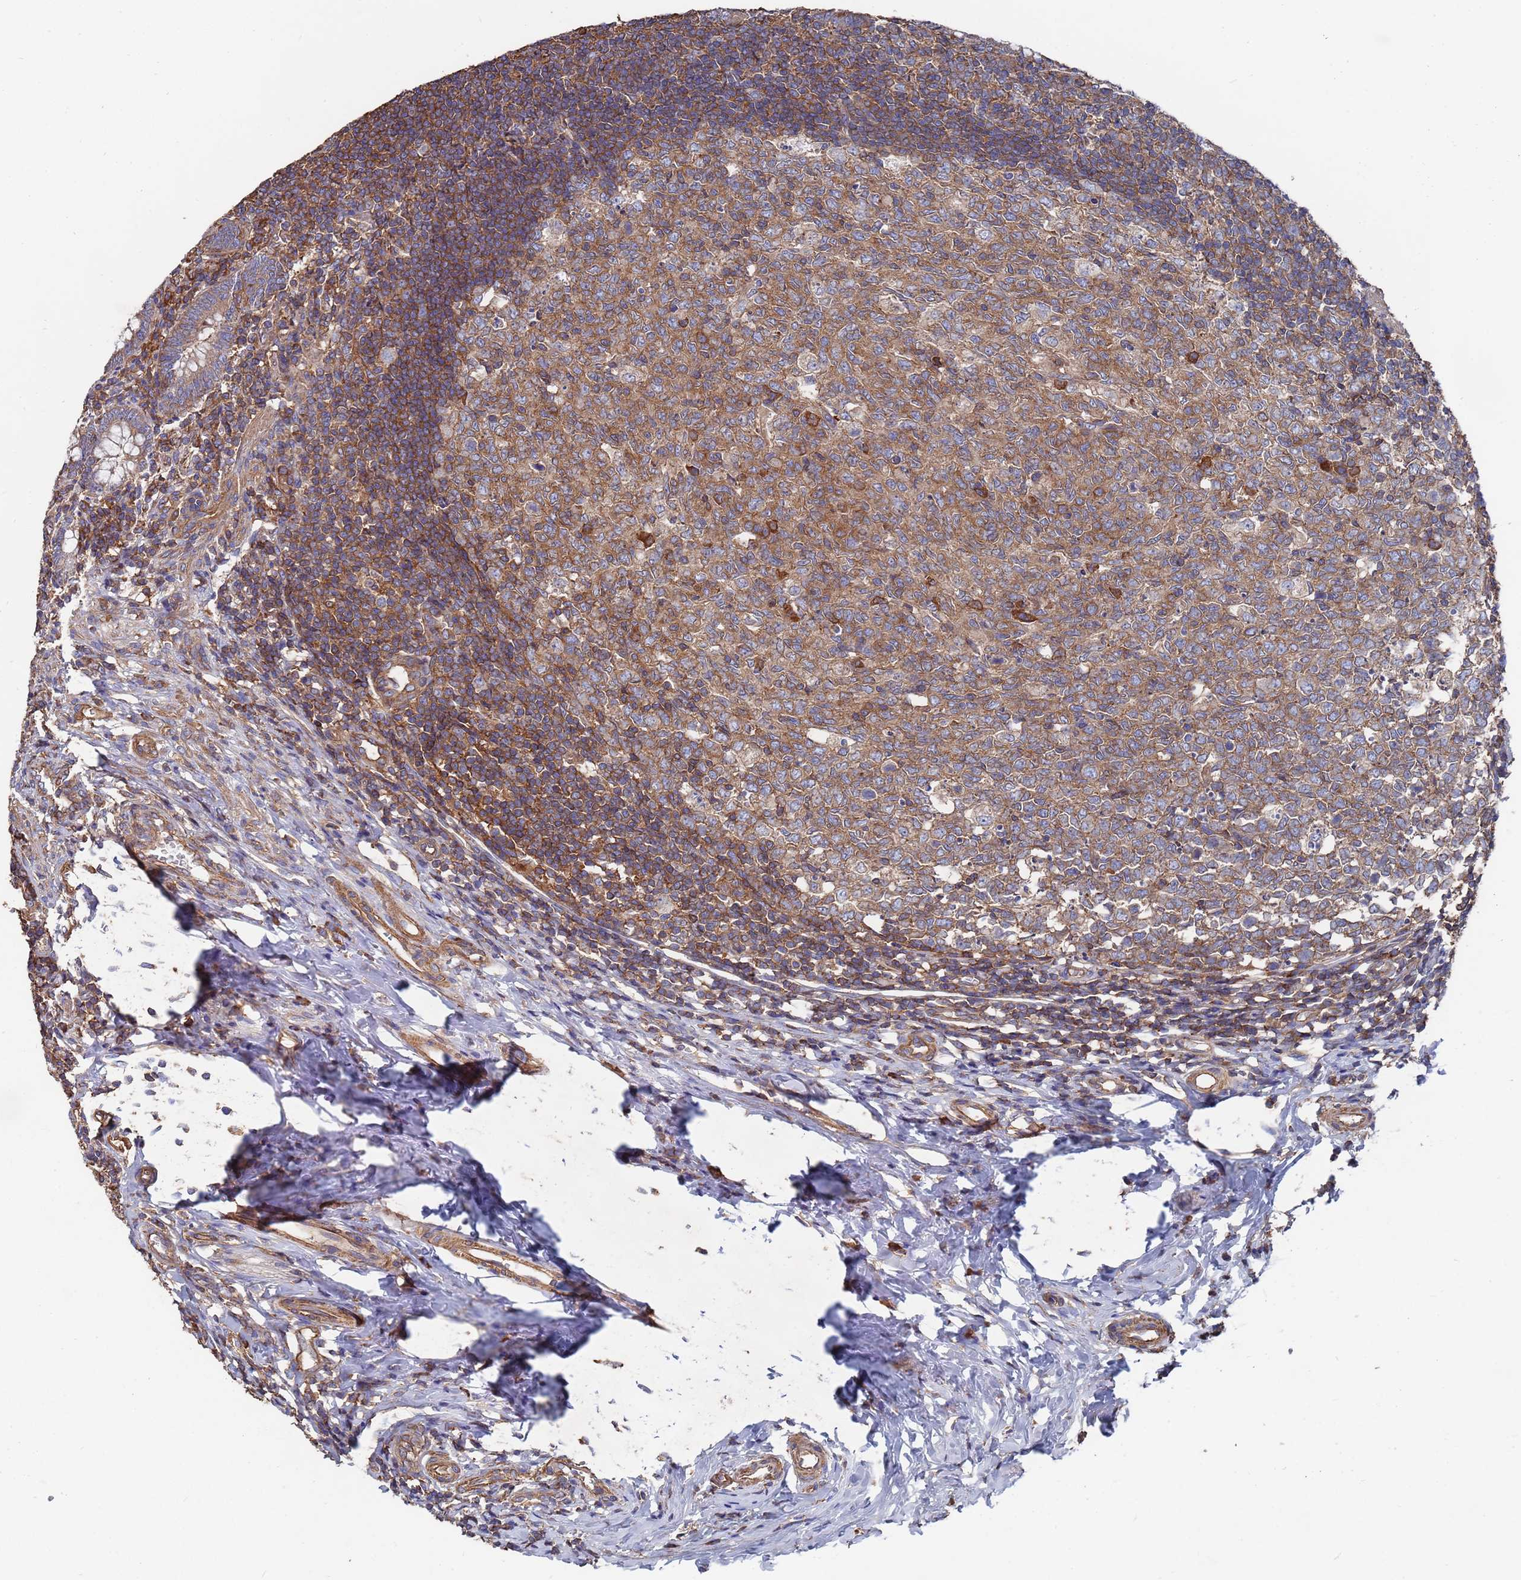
{"staining": {"intensity": "moderate", "quantity": ">75%", "location": "cytoplasmic/membranous"}, "tissue": "appendix", "cell_type": "Glandular cells", "image_type": "normal", "snomed": [{"axis": "morphology", "description": "Normal tissue, NOS"}, {"axis": "topography", "description": "Appendix"}], "caption": "Immunohistochemistry (DAB (3,3'-diaminobenzidine)) staining of unremarkable human appendix shows moderate cytoplasmic/membranous protein positivity in approximately >75% of glandular cells.", "gene": "PYCR1", "patient": {"sex": "male", "age": 14}}